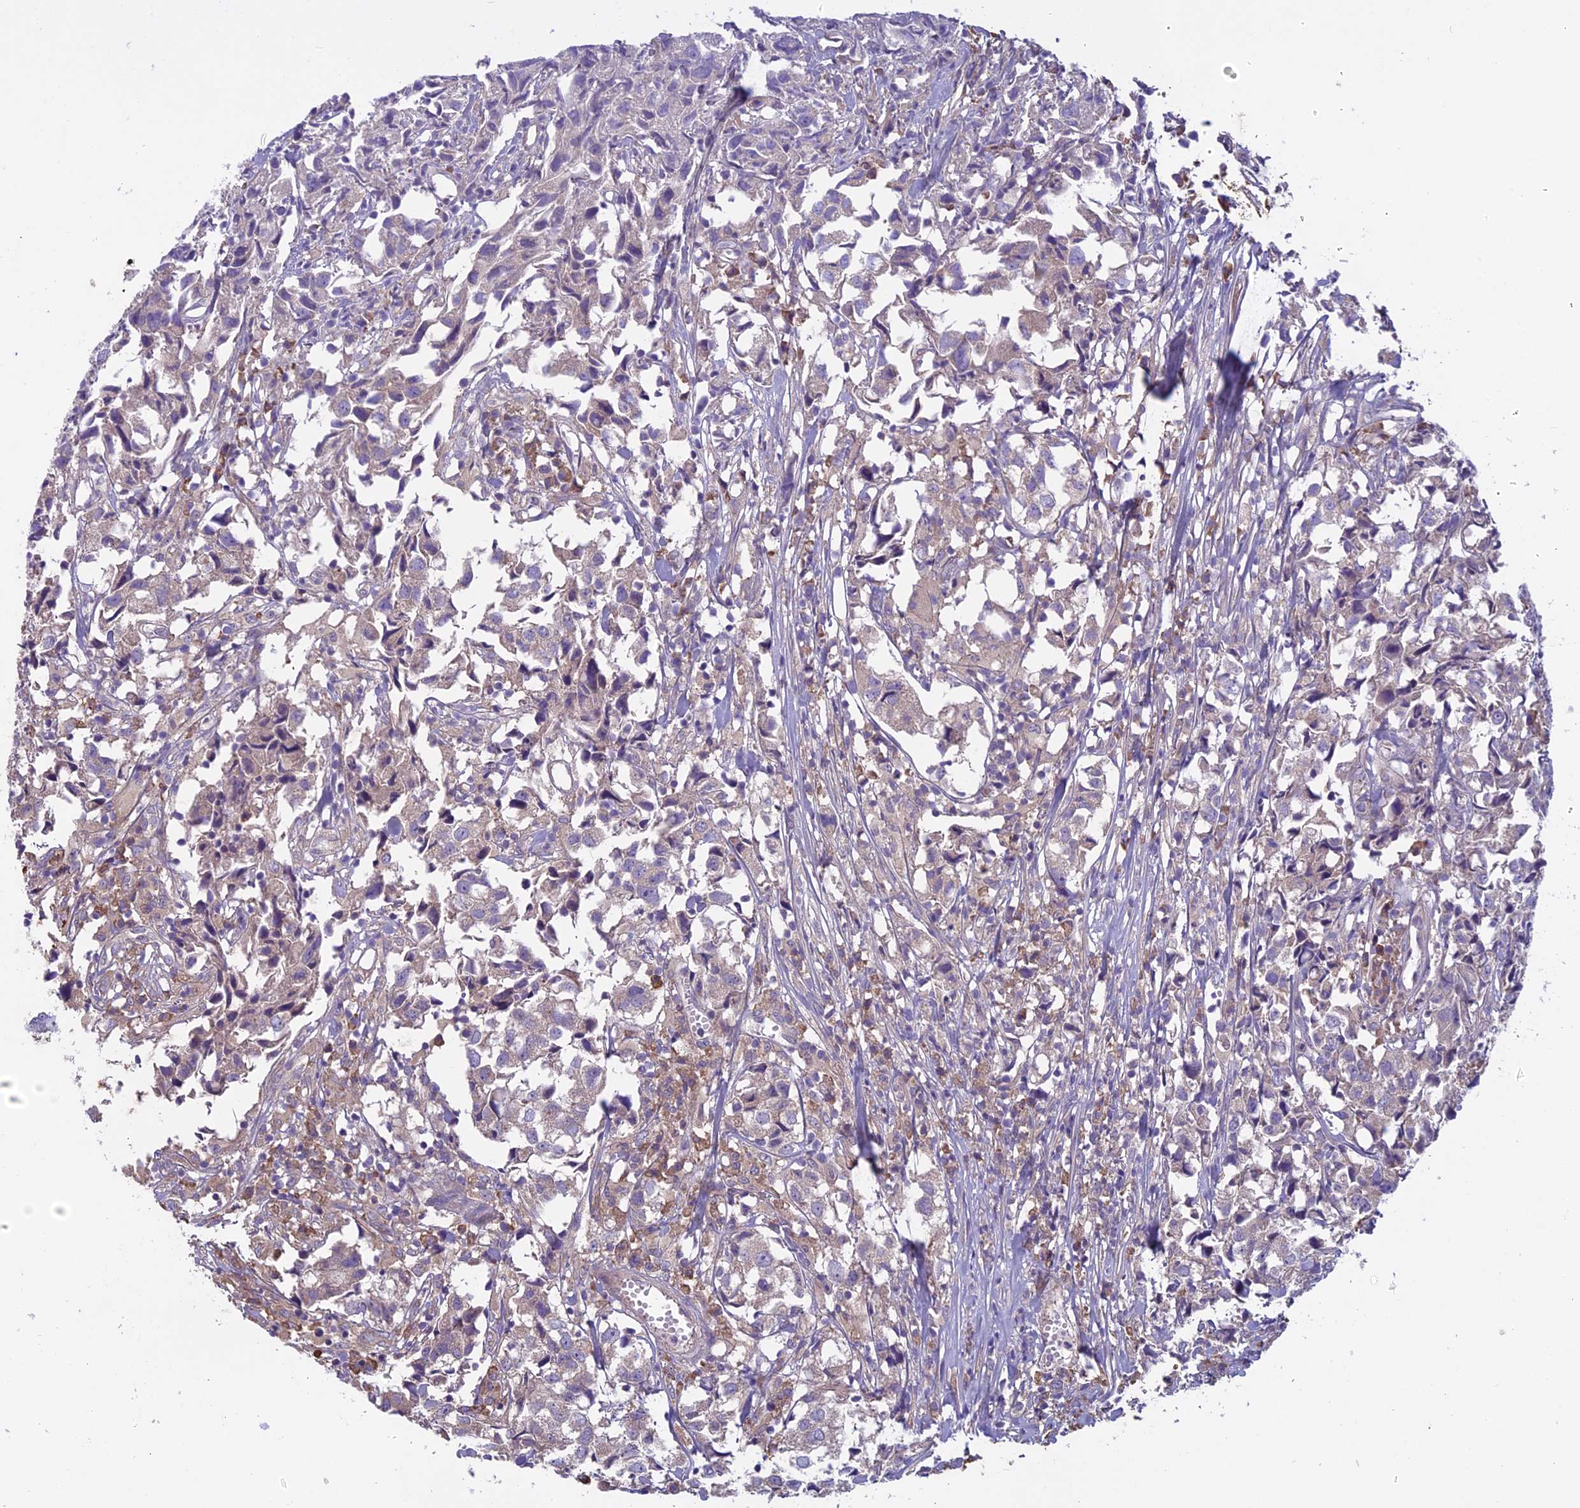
{"staining": {"intensity": "weak", "quantity": "25%-75%", "location": "cytoplasmic/membranous"}, "tissue": "urothelial cancer", "cell_type": "Tumor cells", "image_type": "cancer", "snomed": [{"axis": "morphology", "description": "Urothelial carcinoma, High grade"}, {"axis": "topography", "description": "Urinary bladder"}], "caption": "Immunohistochemical staining of high-grade urothelial carcinoma shows weak cytoplasmic/membranous protein expression in about 25%-75% of tumor cells.", "gene": "DCTN5", "patient": {"sex": "female", "age": 75}}